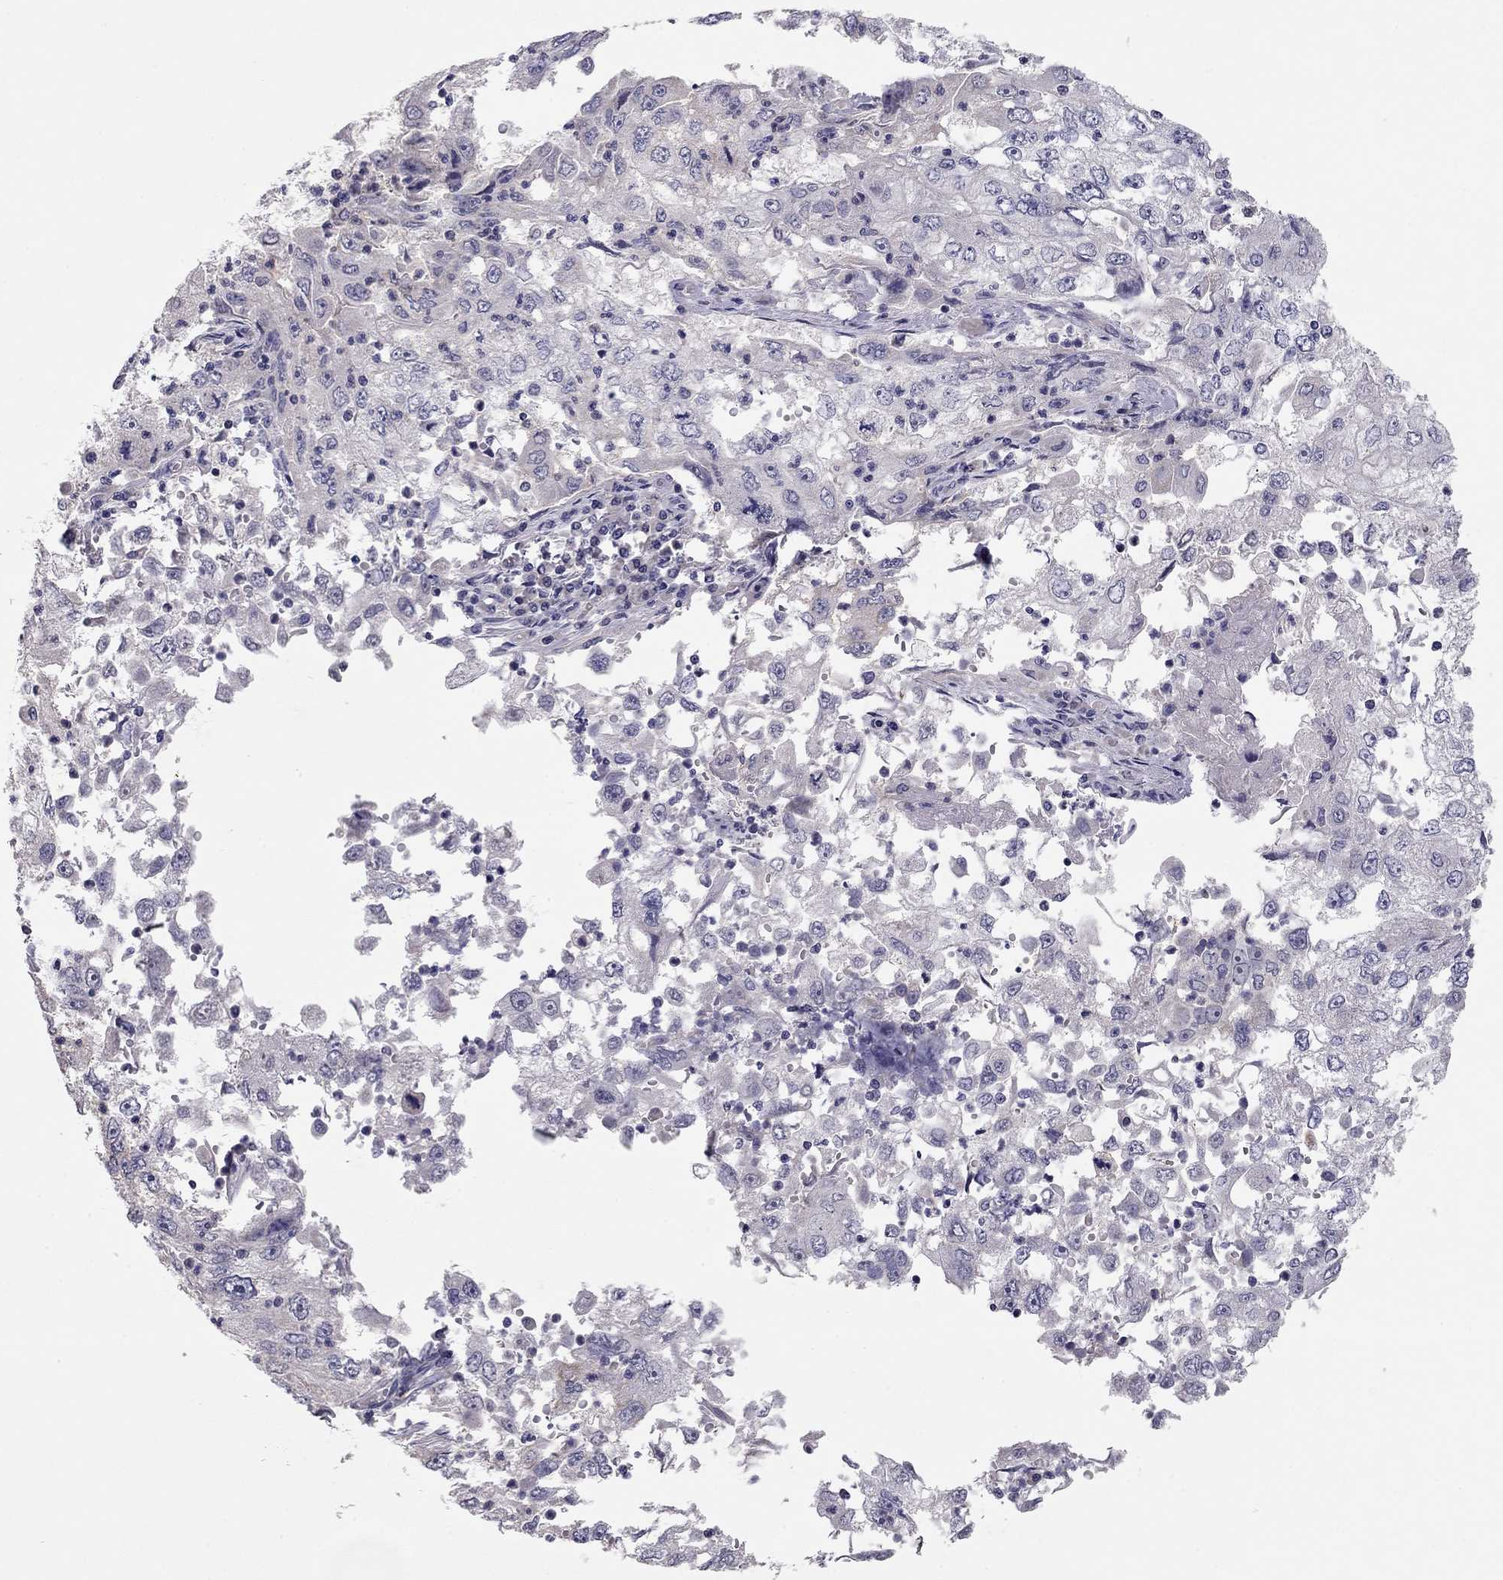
{"staining": {"intensity": "negative", "quantity": "none", "location": "none"}, "tissue": "cervical cancer", "cell_type": "Tumor cells", "image_type": "cancer", "snomed": [{"axis": "morphology", "description": "Squamous cell carcinoma, NOS"}, {"axis": "topography", "description": "Cervix"}], "caption": "There is no significant positivity in tumor cells of squamous cell carcinoma (cervical).", "gene": "SCARB1", "patient": {"sex": "female", "age": 36}}